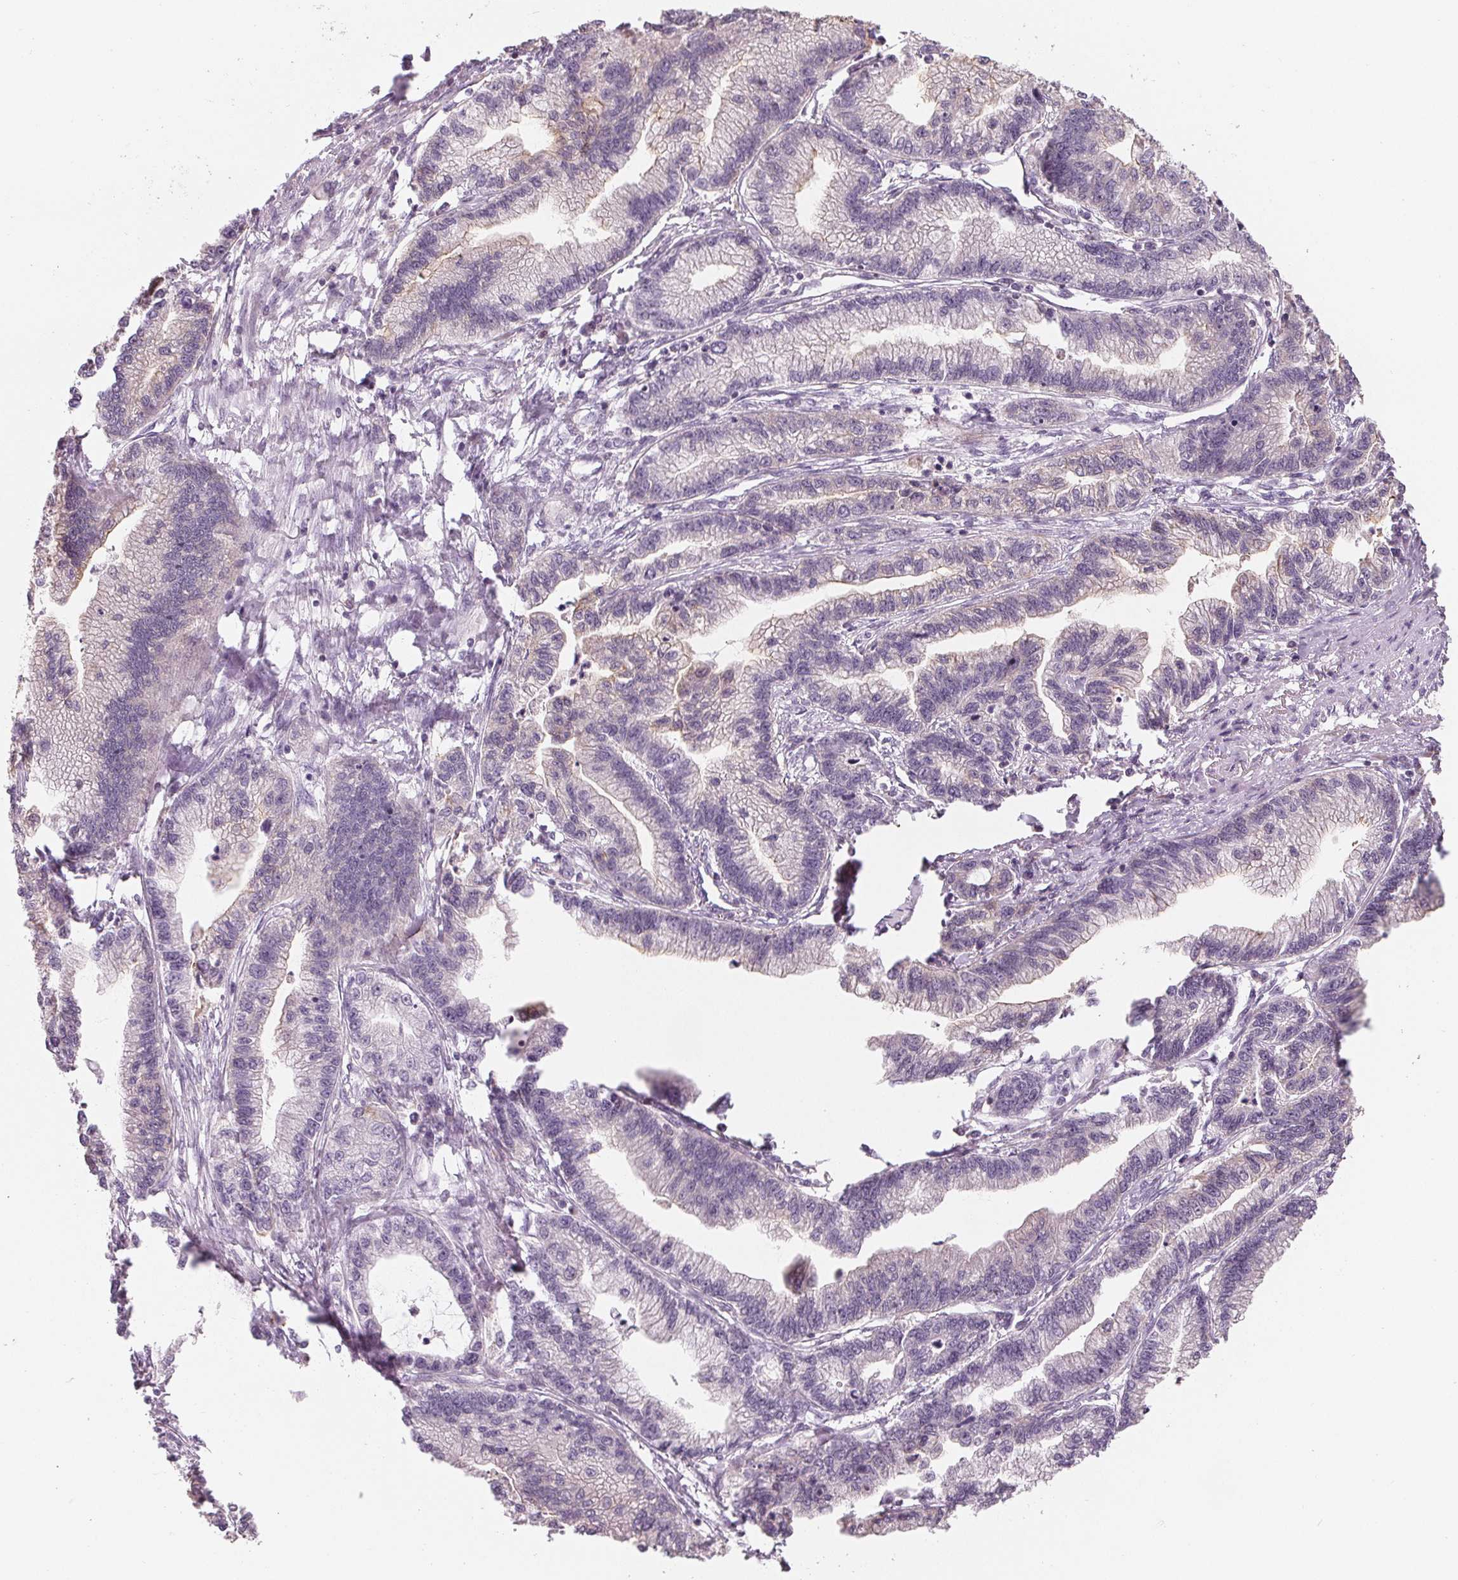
{"staining": {"intensity": "negative", "quantity": "none", "location": "none"}, "tissue": "stomach cancer", "cell_type": "Tumor cells", "image_type": "cancer", "snomed": [{"axis": "morphology", "description": "Adenocarcinoma, NOS"}, {"axis": "topography", "description": "Stomach"}], "caption": "DAB (3,3'-diaminobenzidine) immunohistochemical staining of human stomach adenocarcinoma shows no significant positivity in tumor cells.", "gene": "VTCN1", "patient": {"sex": "male", "age": 83}}